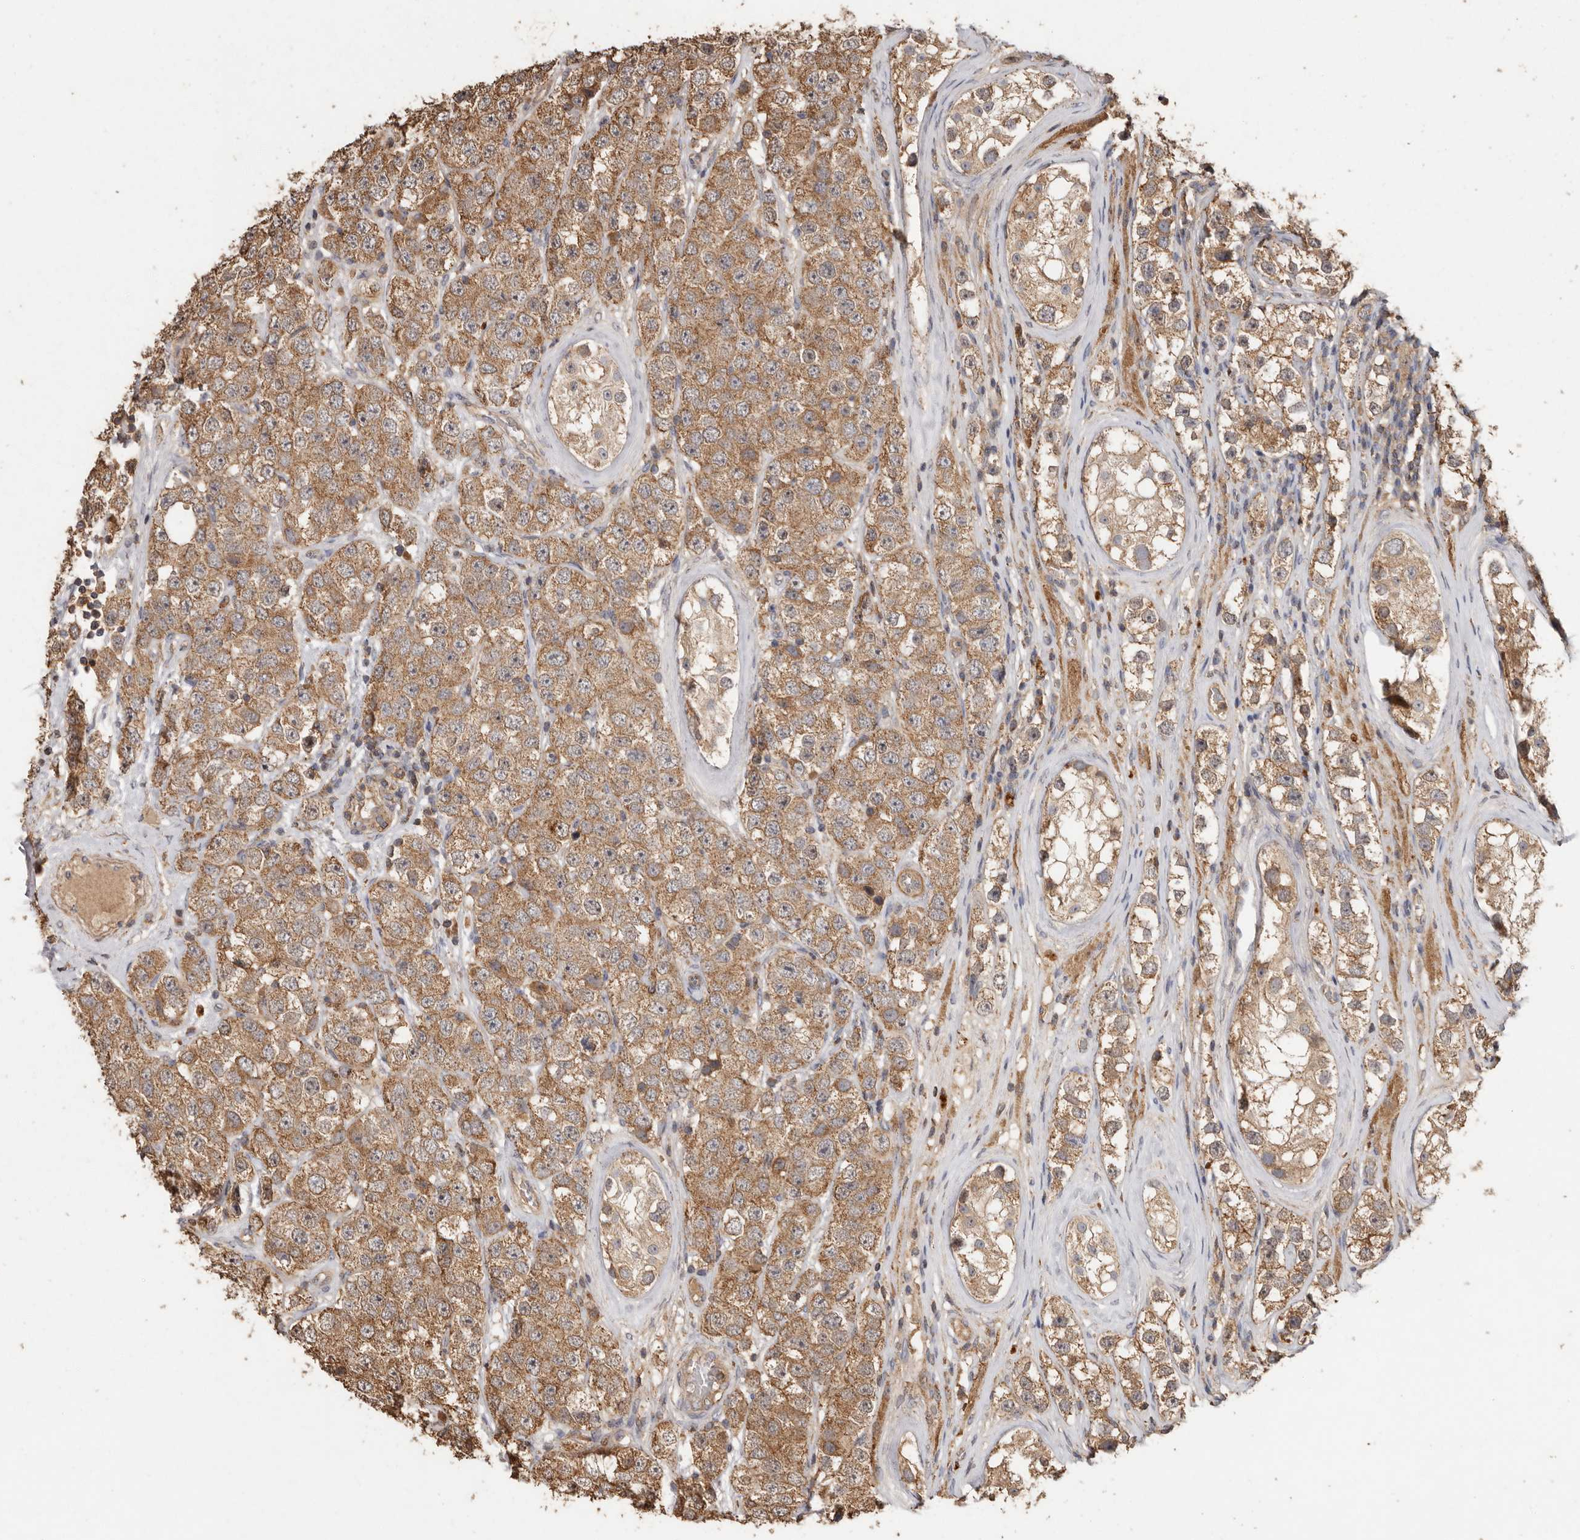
{"staining": {"intensity": "moderate", "quantity": ">75%", "location": "cytoplasmic/membranous"}, "tissue": "testis cancer", "cell_type": "Tumor cells", "image_type": "cancer", "snomed": [{"axis": "morphology", "description": "Seminoma, NOS"}, {"axis": "topography", "description": "Testis"}], "caption": "Protein expression analysis of testis seminoma exhibits moderate cytoplasmic/membranous positivity in about >75% of tumor cells.", "gene": "RWDD1", "patient": {"sex": "male", "age": 28}}